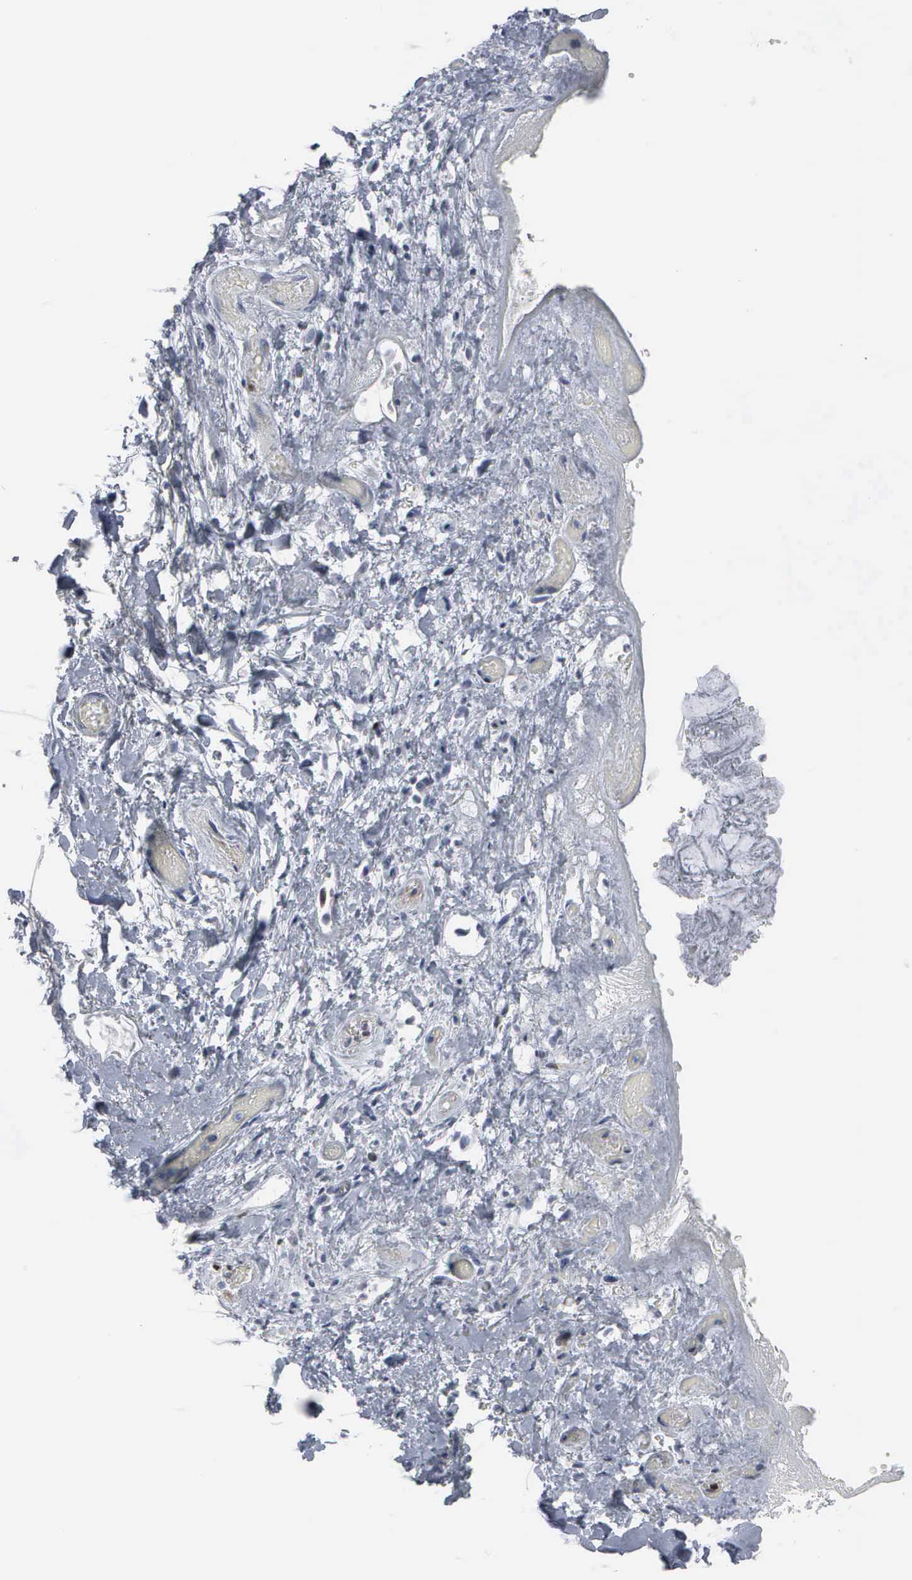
{"staining": {"intensity": "negative", "quantity": "none", "location": "none"}, "tissue": "skin", "cell_type": "Epidermal cells", "image_type": "normal", "snomed": [{"axis": "morphology", "description": "Normal tissue, NOS"}, {"axis": "topography", "description": "Anal"}], "caption": "This is an IHC micrograph of unremarkable skin. There is no expression in epidermal cells.", "gene": "CCND3", "patient": {"sex": "male", "age": 78}}